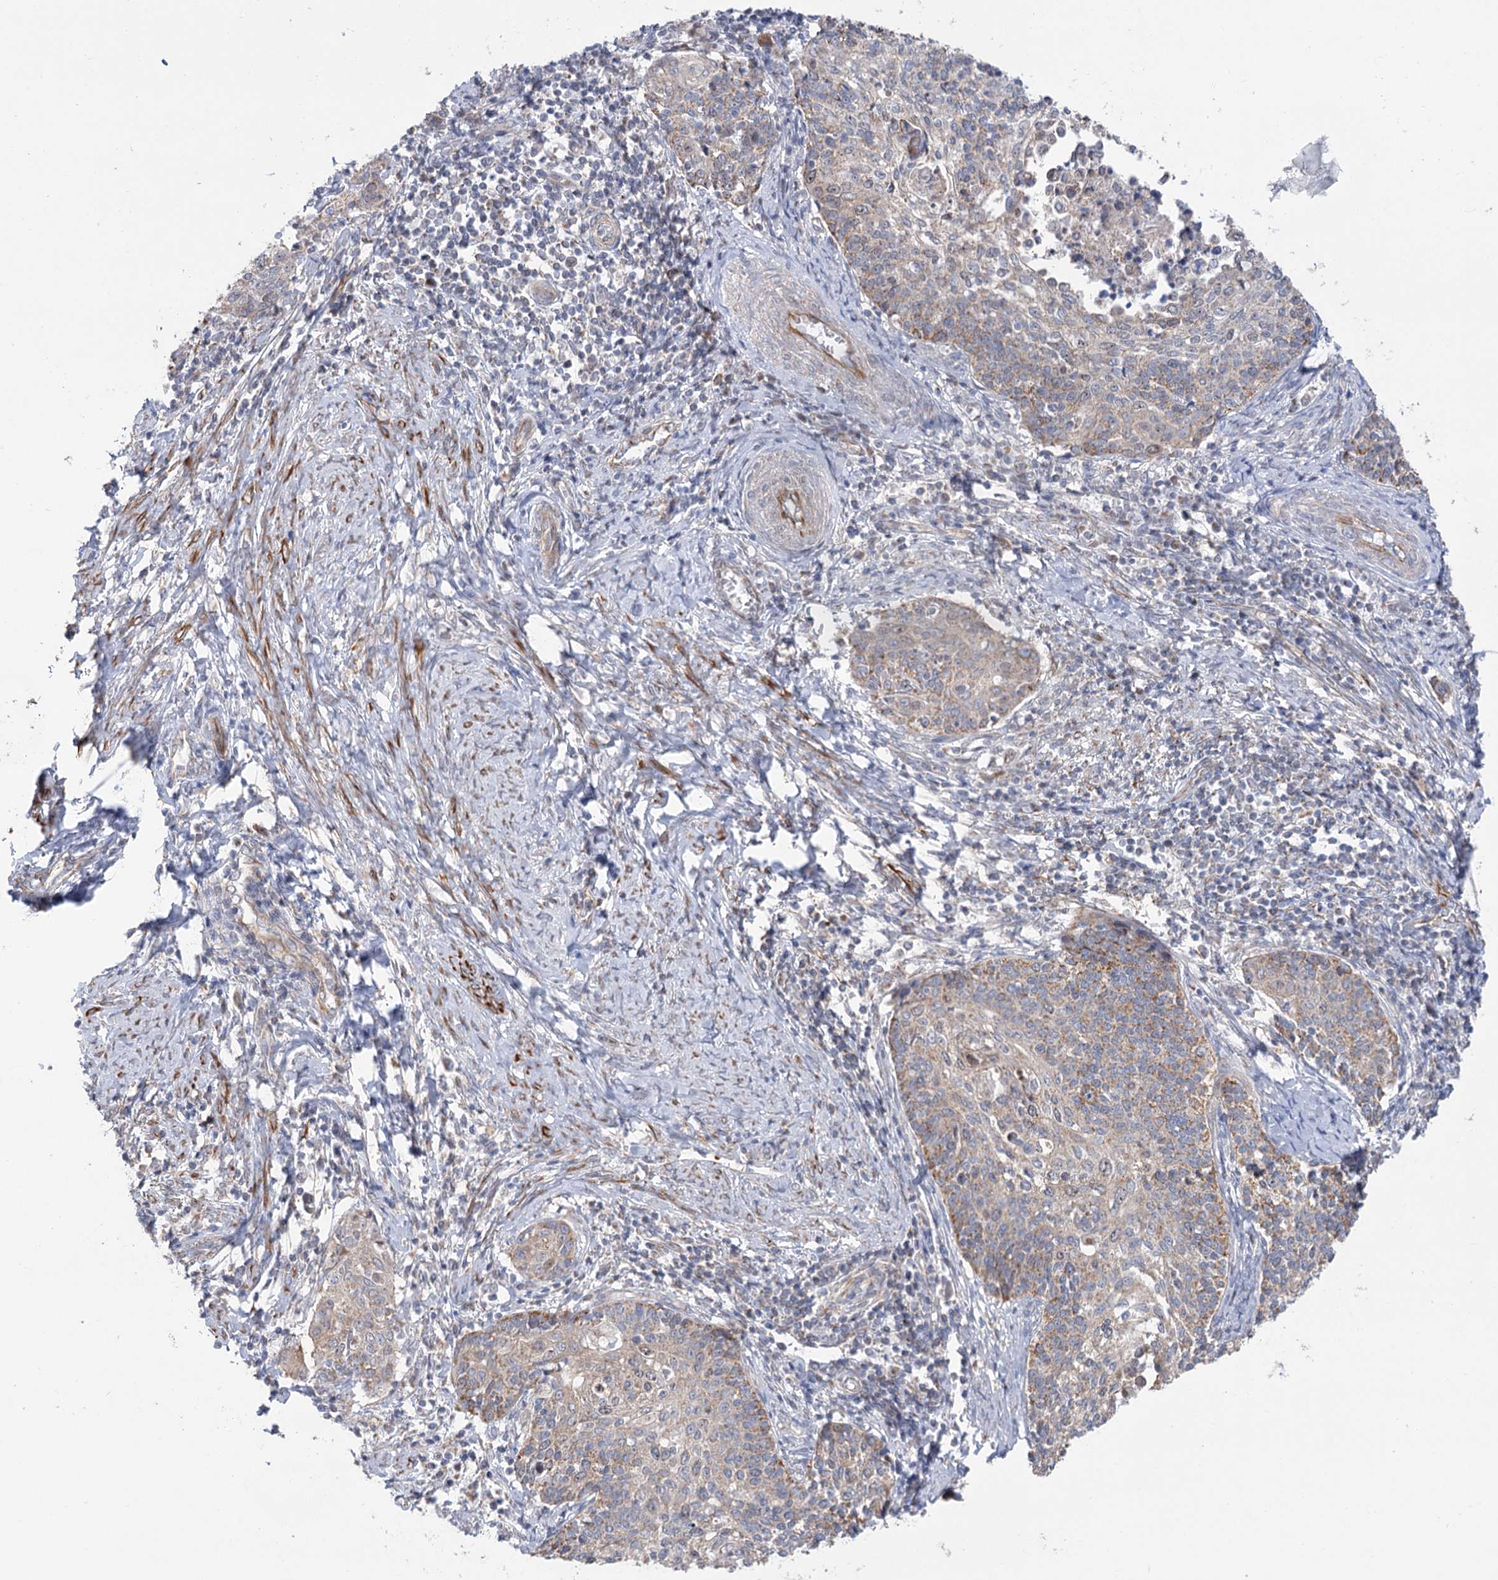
{"staining": {"intensity": "moderate", "quantity": "<25%", "location": "cytoplasmic/membranous"}, "tissue": "cervical cancer", "cell_type": "Tumor cells", "image_type": "cancer", "snomed": [{"axis": "morphology", "description": "Squamous cell carcinoma, NOS"}, {"axis": "topography", "description": "Cervix"}], "caption": "Cervical squamous cell carcinoma stained with a brown dye demonstrates moderate cytoplasmic/membranous positive expression in about <25% of tumor cells.", "gene": "ECHDC3", "patient": {"sex": "female", "age": 39}}